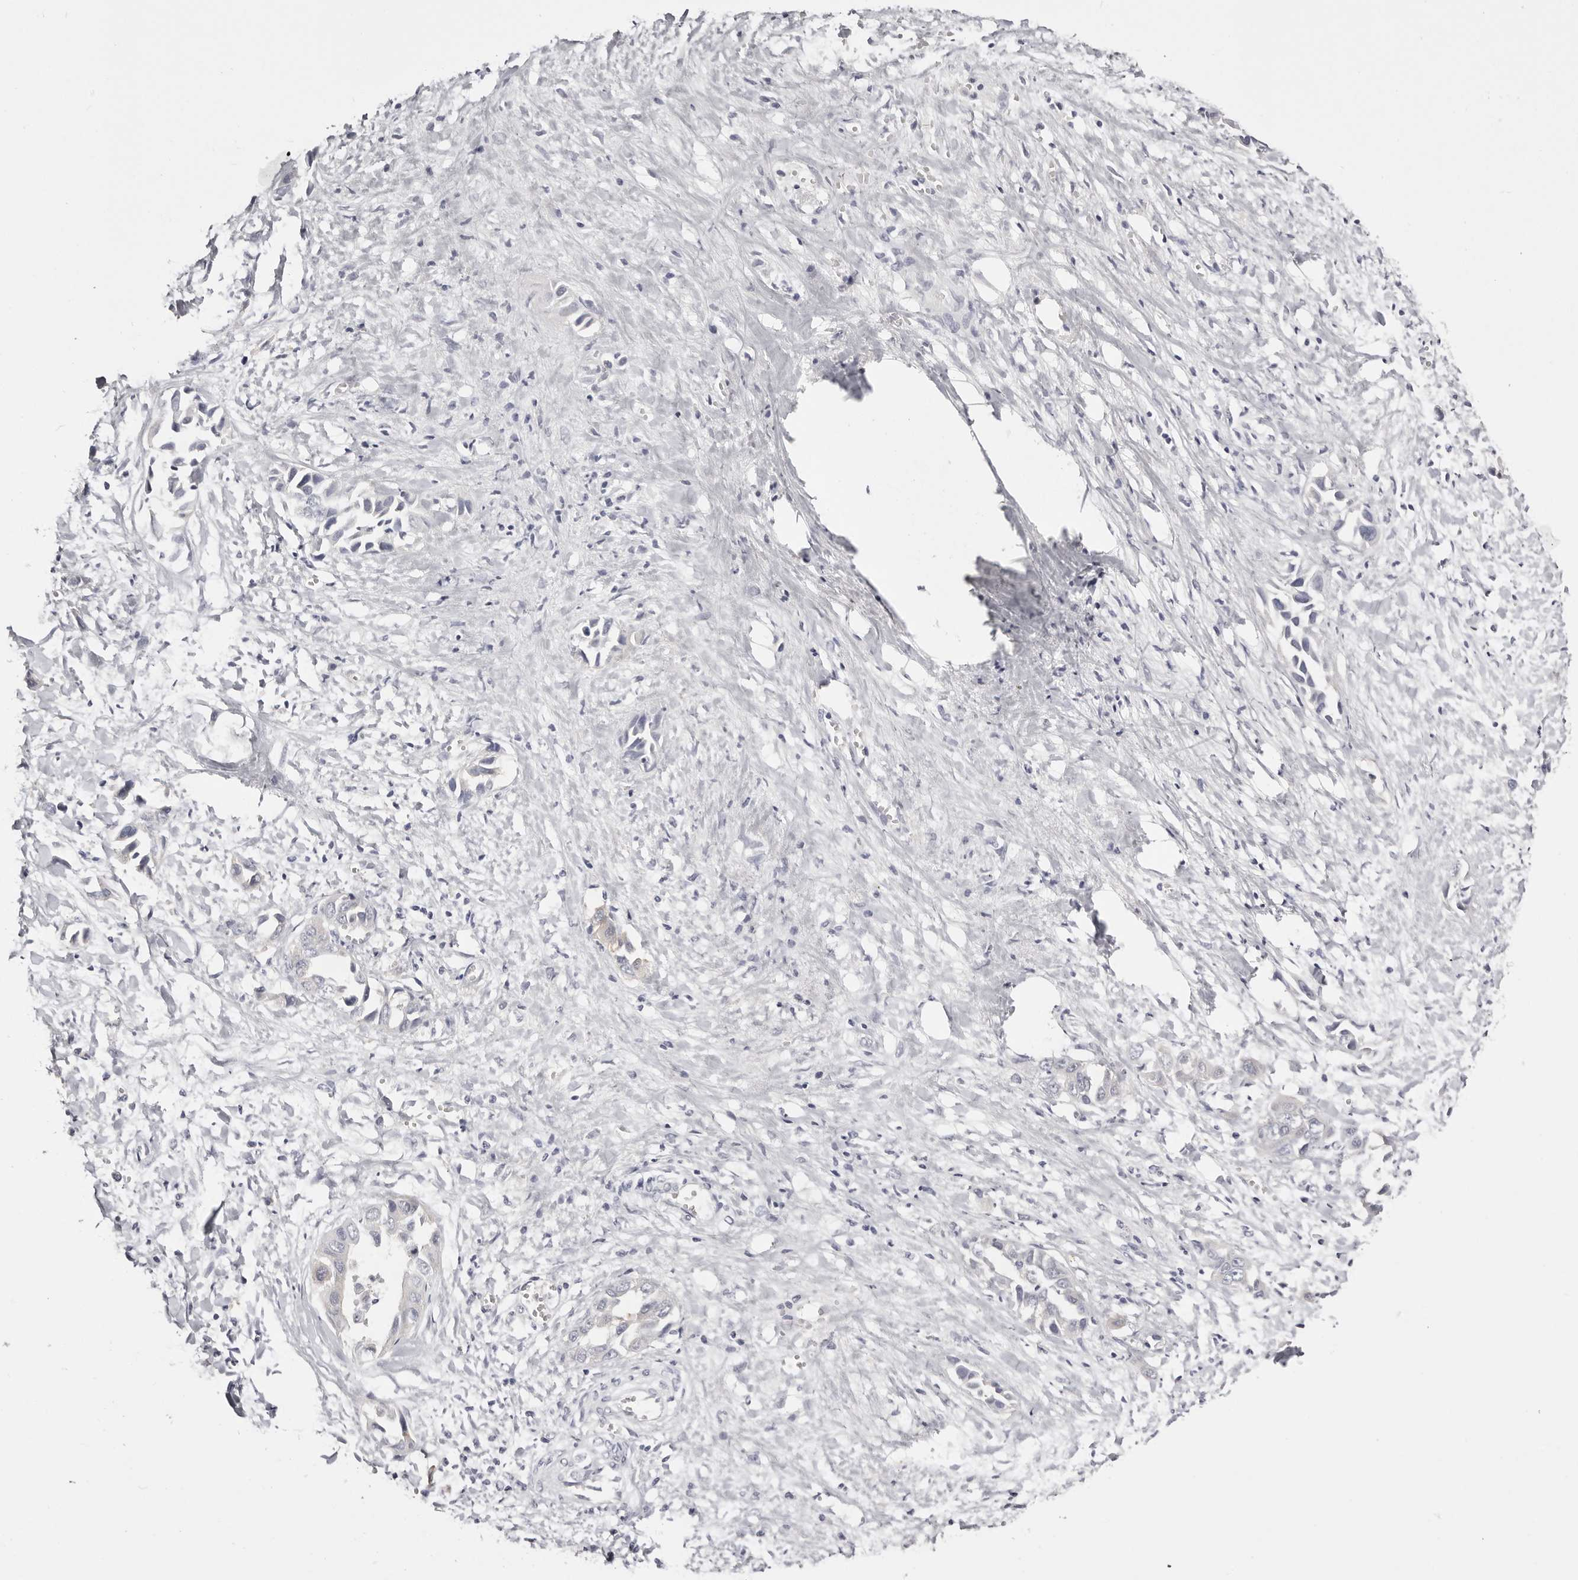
{"staining": {"intensity": "negative", "quantity": "none", "location": "none"}, "tissue": "liver cancer", "cell_type": "Tumor cells", "image_type": "cancer", "snomed": [{"axis": "morphology", "description": "Cholangiocarcinoma"}, {"axis": "topography", "description": "Liver"}], "caption": "DAB (3,3'-diaminobenzidine) immunohistochemical staining of liver cancer (cholangiocarcinoma) exhibits no significant staining in tumor cells.", "gene": "ROM1", "patient": {"sex": "female", "age": 52}}